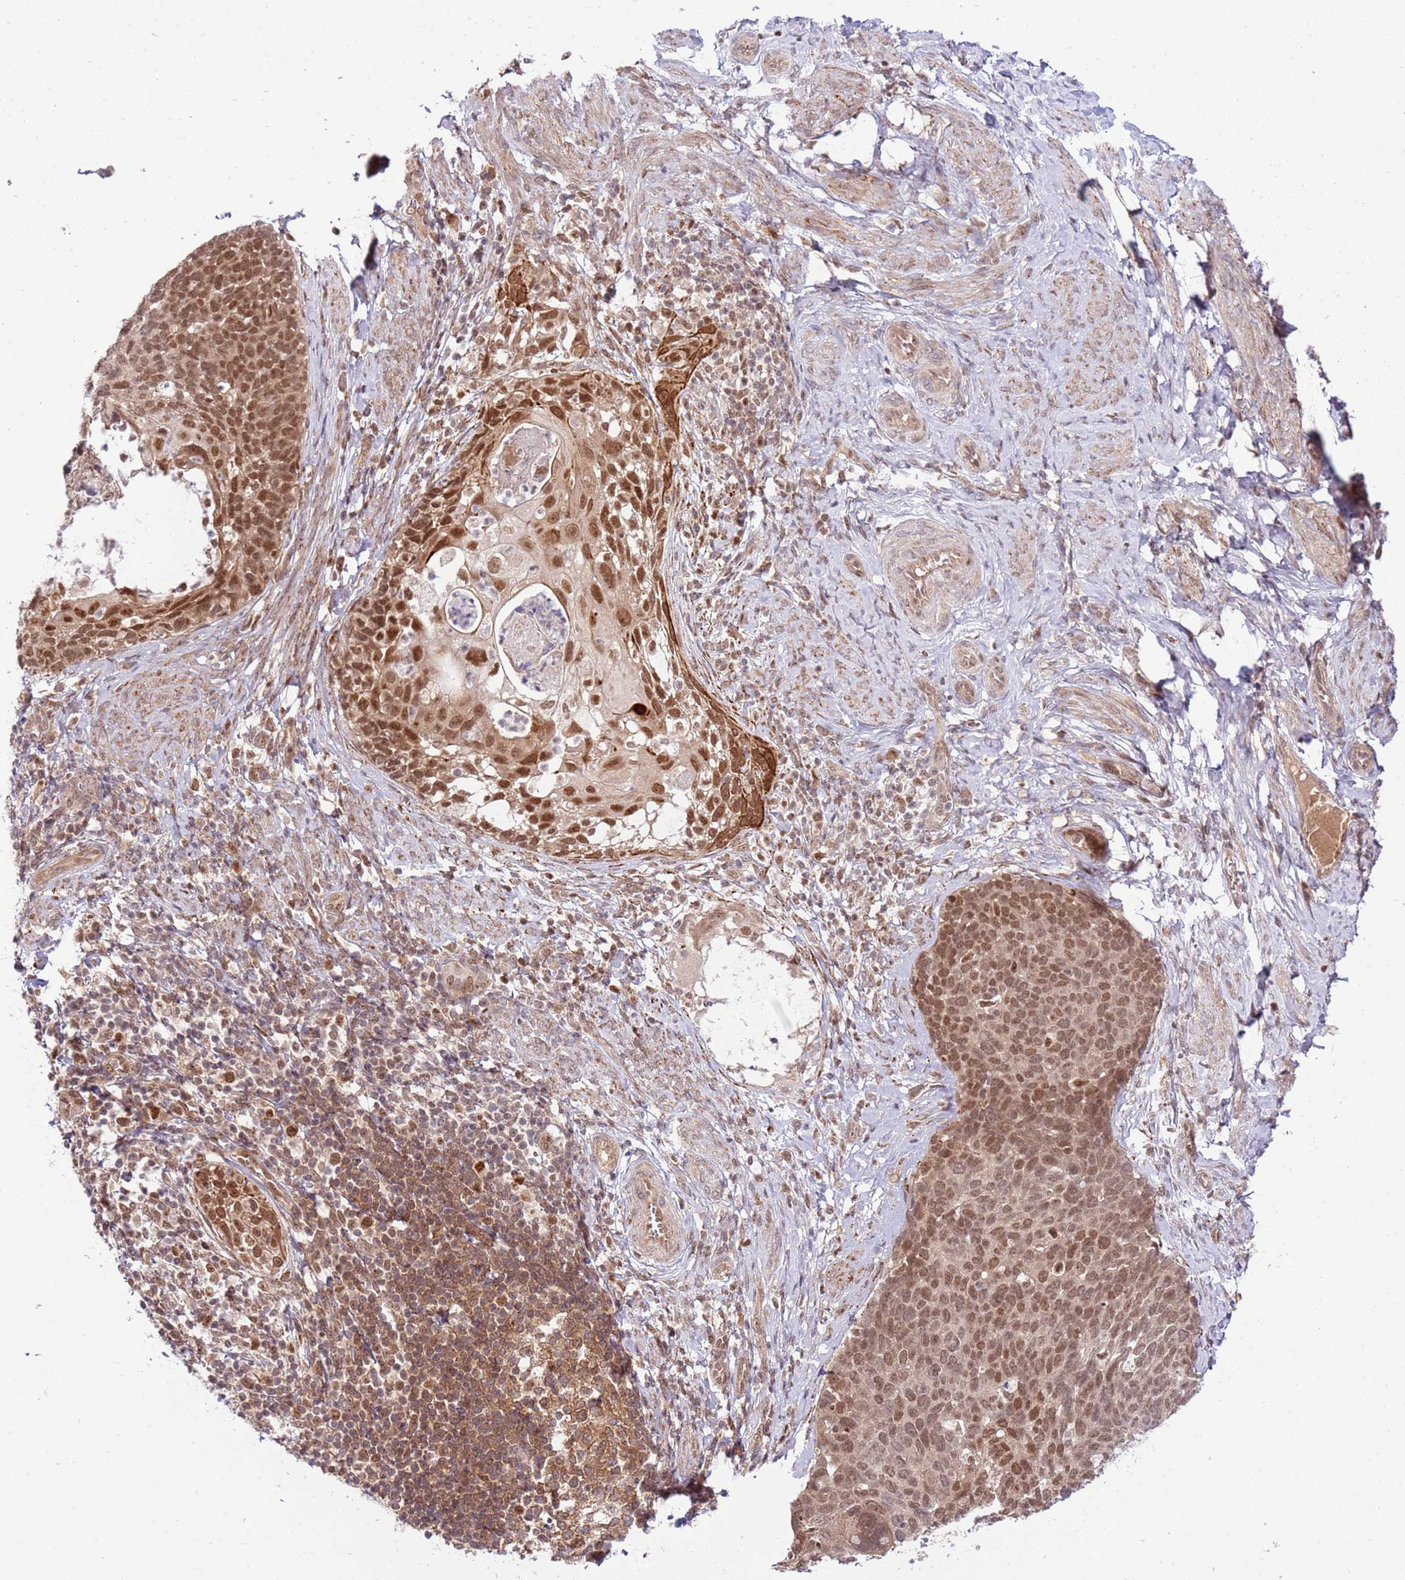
{"staining": {"intensity": "strong", "quantity": ">75%", "location": "cytoplasmic/membranous,nuclear"}, "tissue": "cervical cancer", "cell_type": "Tumor cells", "image_type": "cancer", "snomed": [{"axis": "morphology", "description": "Squamous cell carcinoma, NOS"}, {"axis": "topography", "description": "Cervix"}], "caption": "Protein expression analysis of human cervical squamous cell carcinoma reveals strong cytoplasmic/membranous and nuclear staining in about >75% of tumor cells.", "gene": "CHD1", "patient": {"sex": "female", "age": 80}}